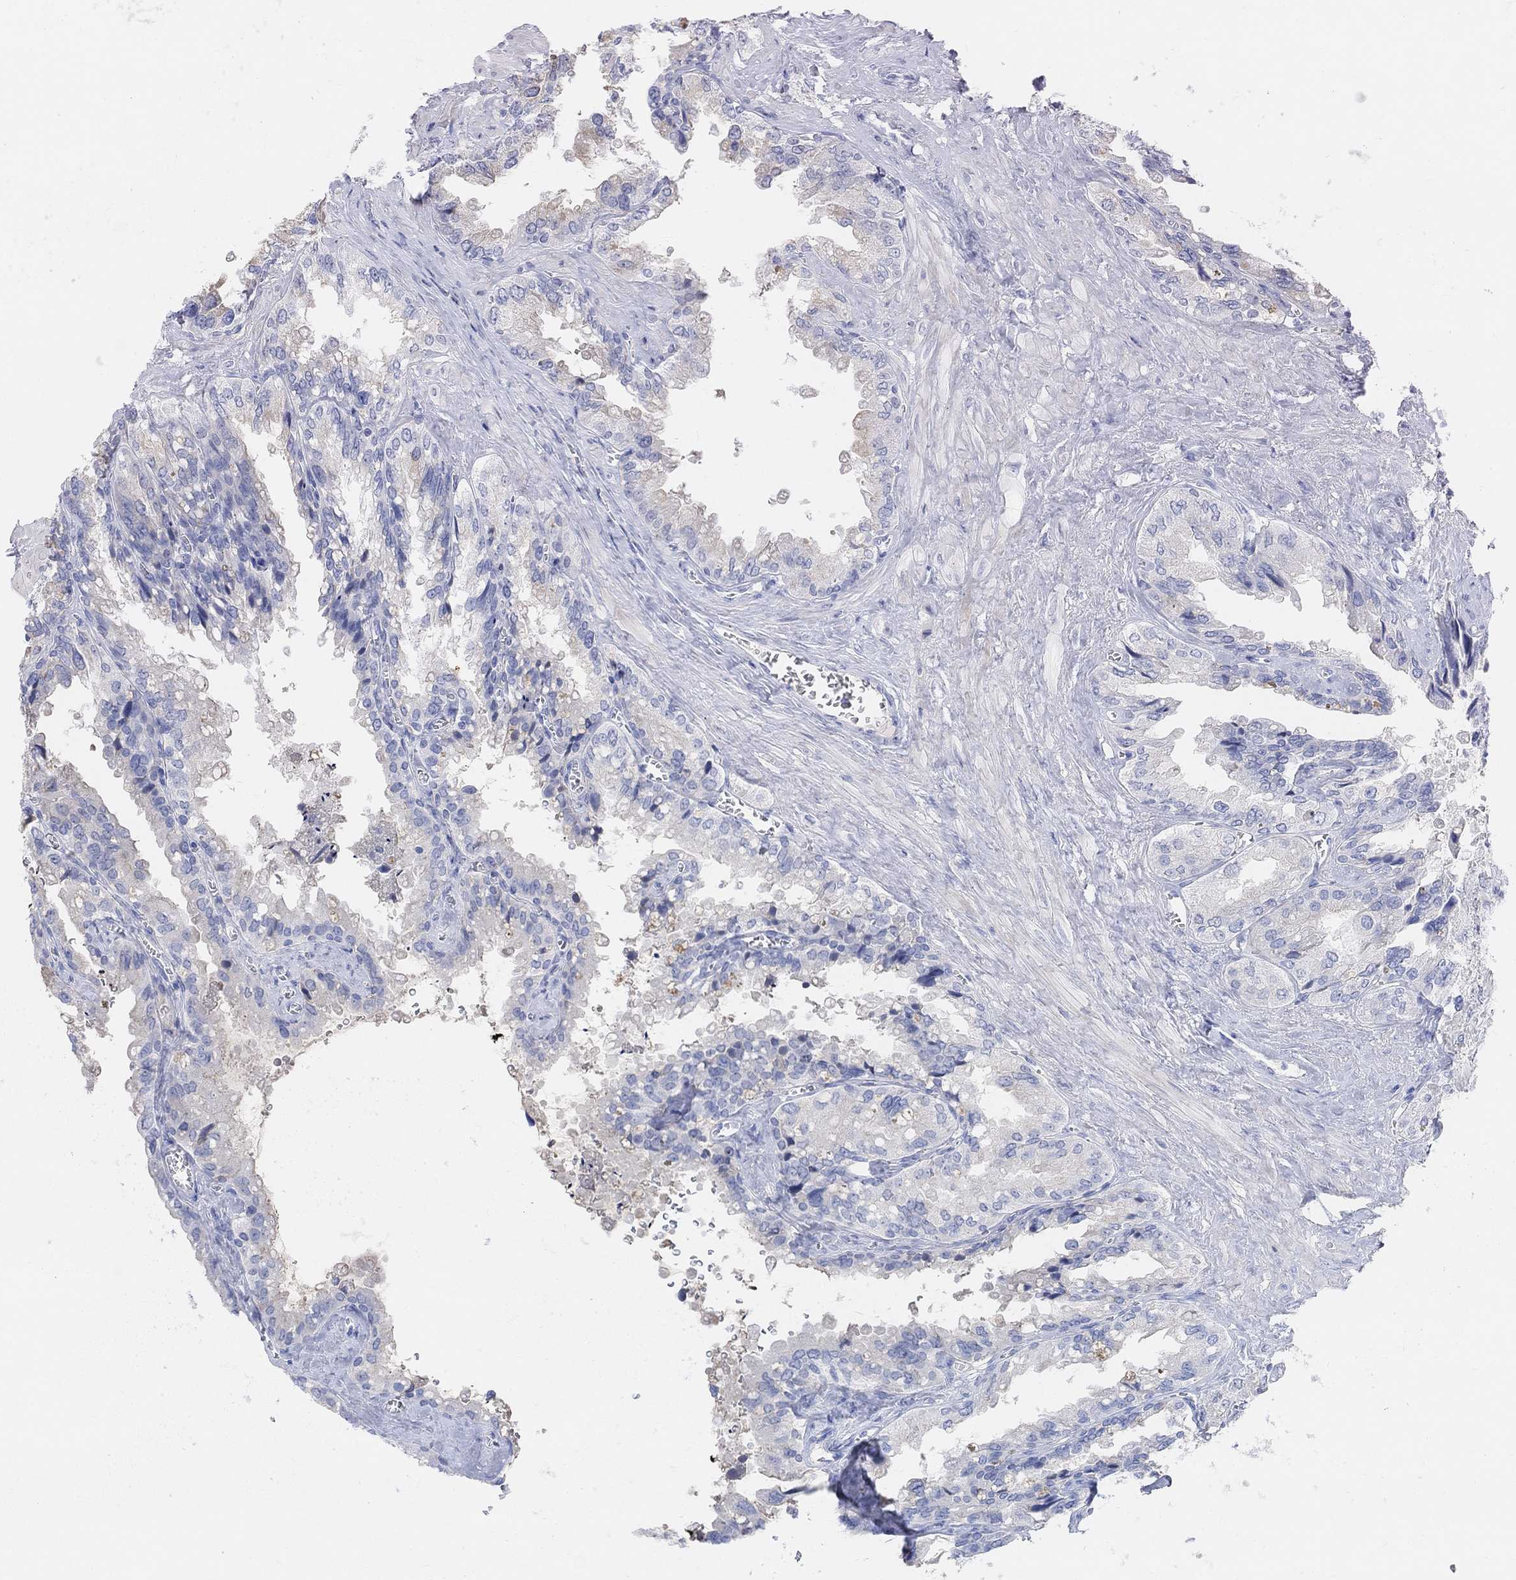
{"staining": {"intensity": "negative", "quantity": "none", "location": "none"}, "tissue": "seminal vesicle", "cell_type": "Glandular cells", "image_type": "normal", "snomed": [{"axis": "morphology", "description": "Normal tissue, NOS"}, {"axis": "topography", "description": "Seminal veicle"}], "caption": "IHC of benign human seminal vesicle reveals no staining in glandular cells.", "gene": "ENO4", "patient": {"sex": "male", "age": 67}}